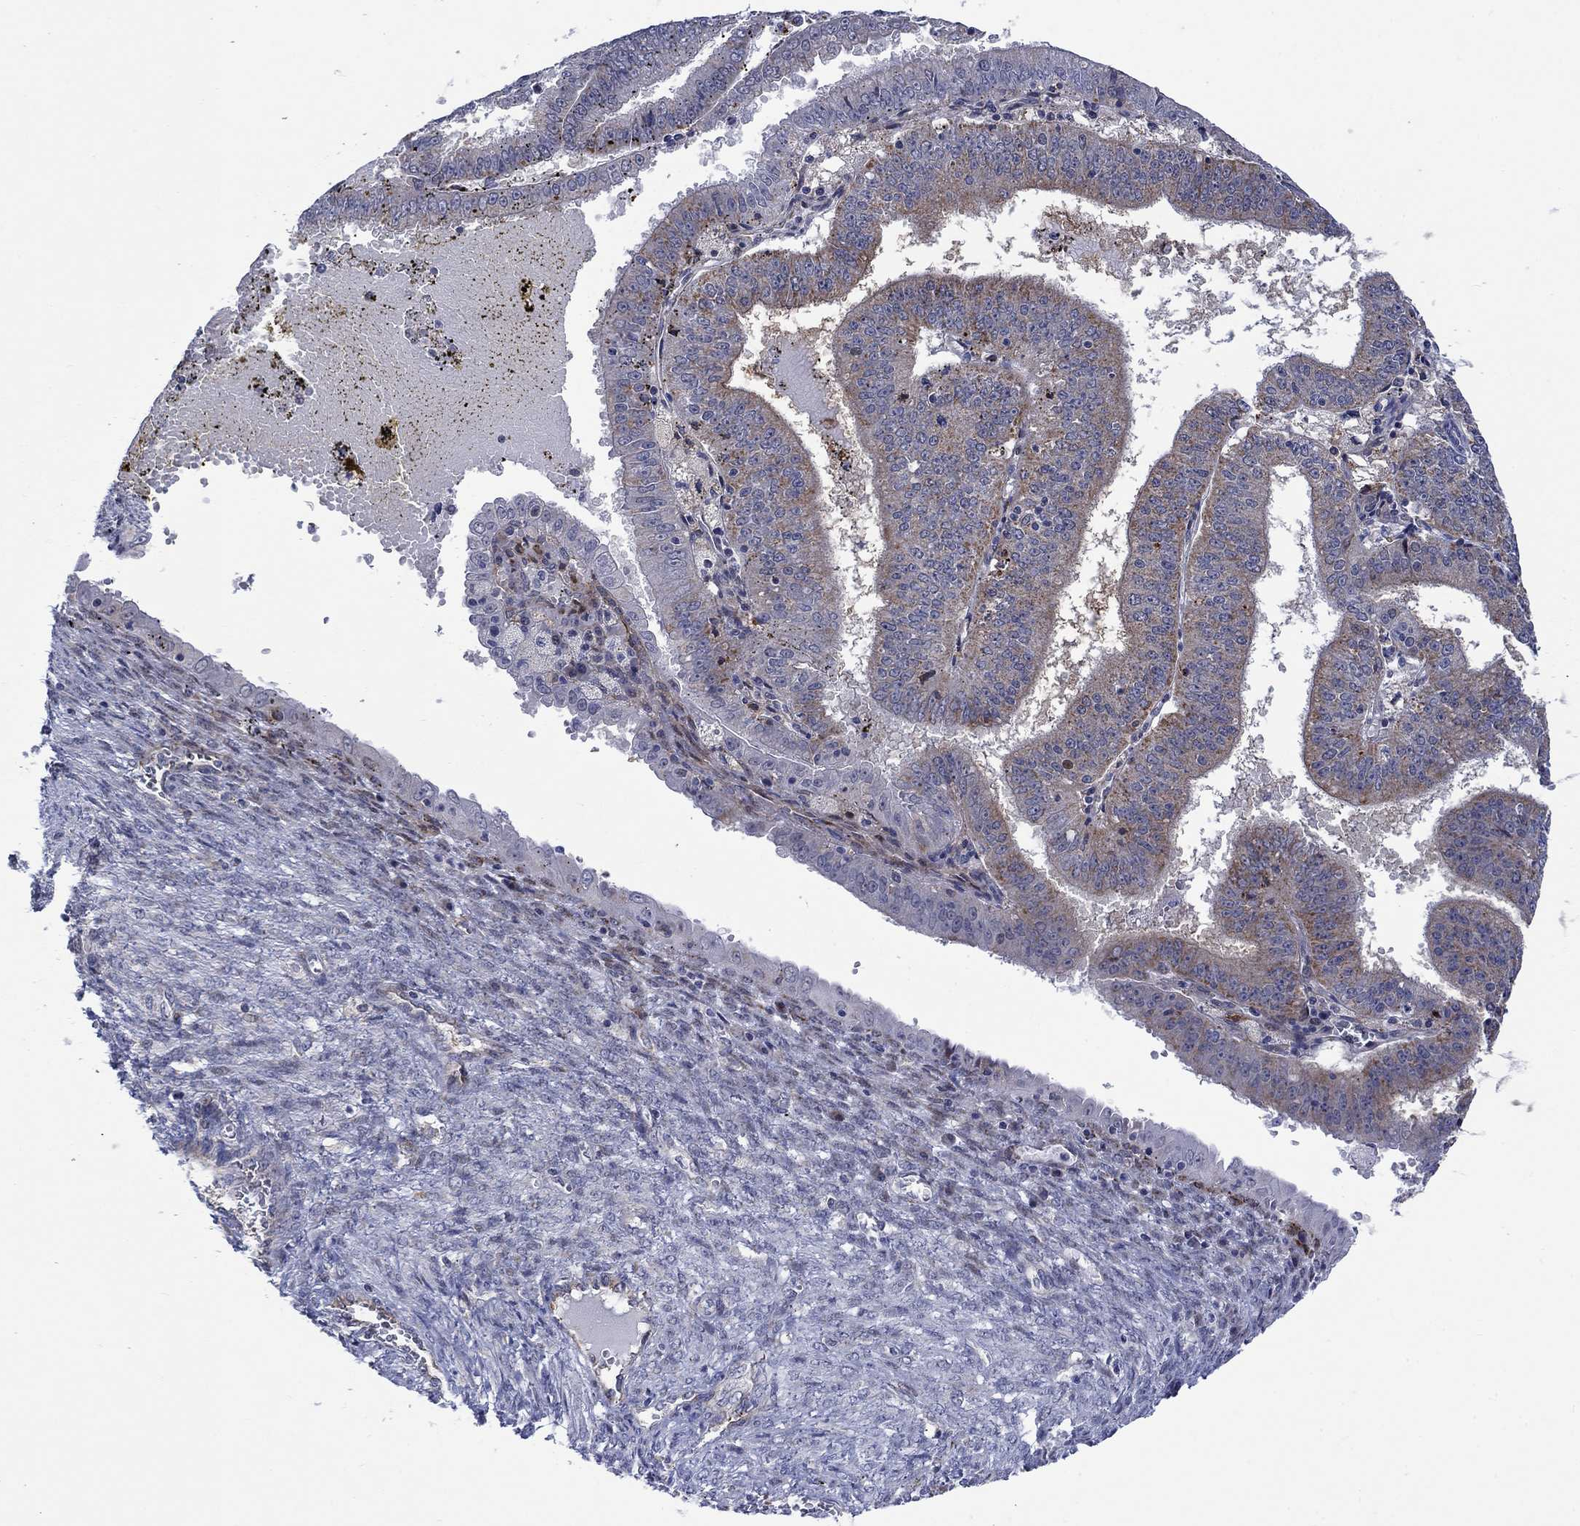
{"staining": {"intensity": "moderate", "quantity": "<25%", "location": "cytoplasmic/membranous"}, "tissue": "endometrial cancer", "cell_type": "Tumor cells", "image_type": "cancer", "snomed": [{"axis": "morphology", "description": "Adenocarcinoma, NOS"}, {"axis": "topography", "description": "Endometrium"}], "caption": "Human adenocarcinoma (endometrial) stained for a protein (brown) shows moderate cytoplasmic/membranous positive expression in approximately <25% of tumor cells.", "gene": "SLC35F2", "patient": {"sex": "female", "age": 66}}